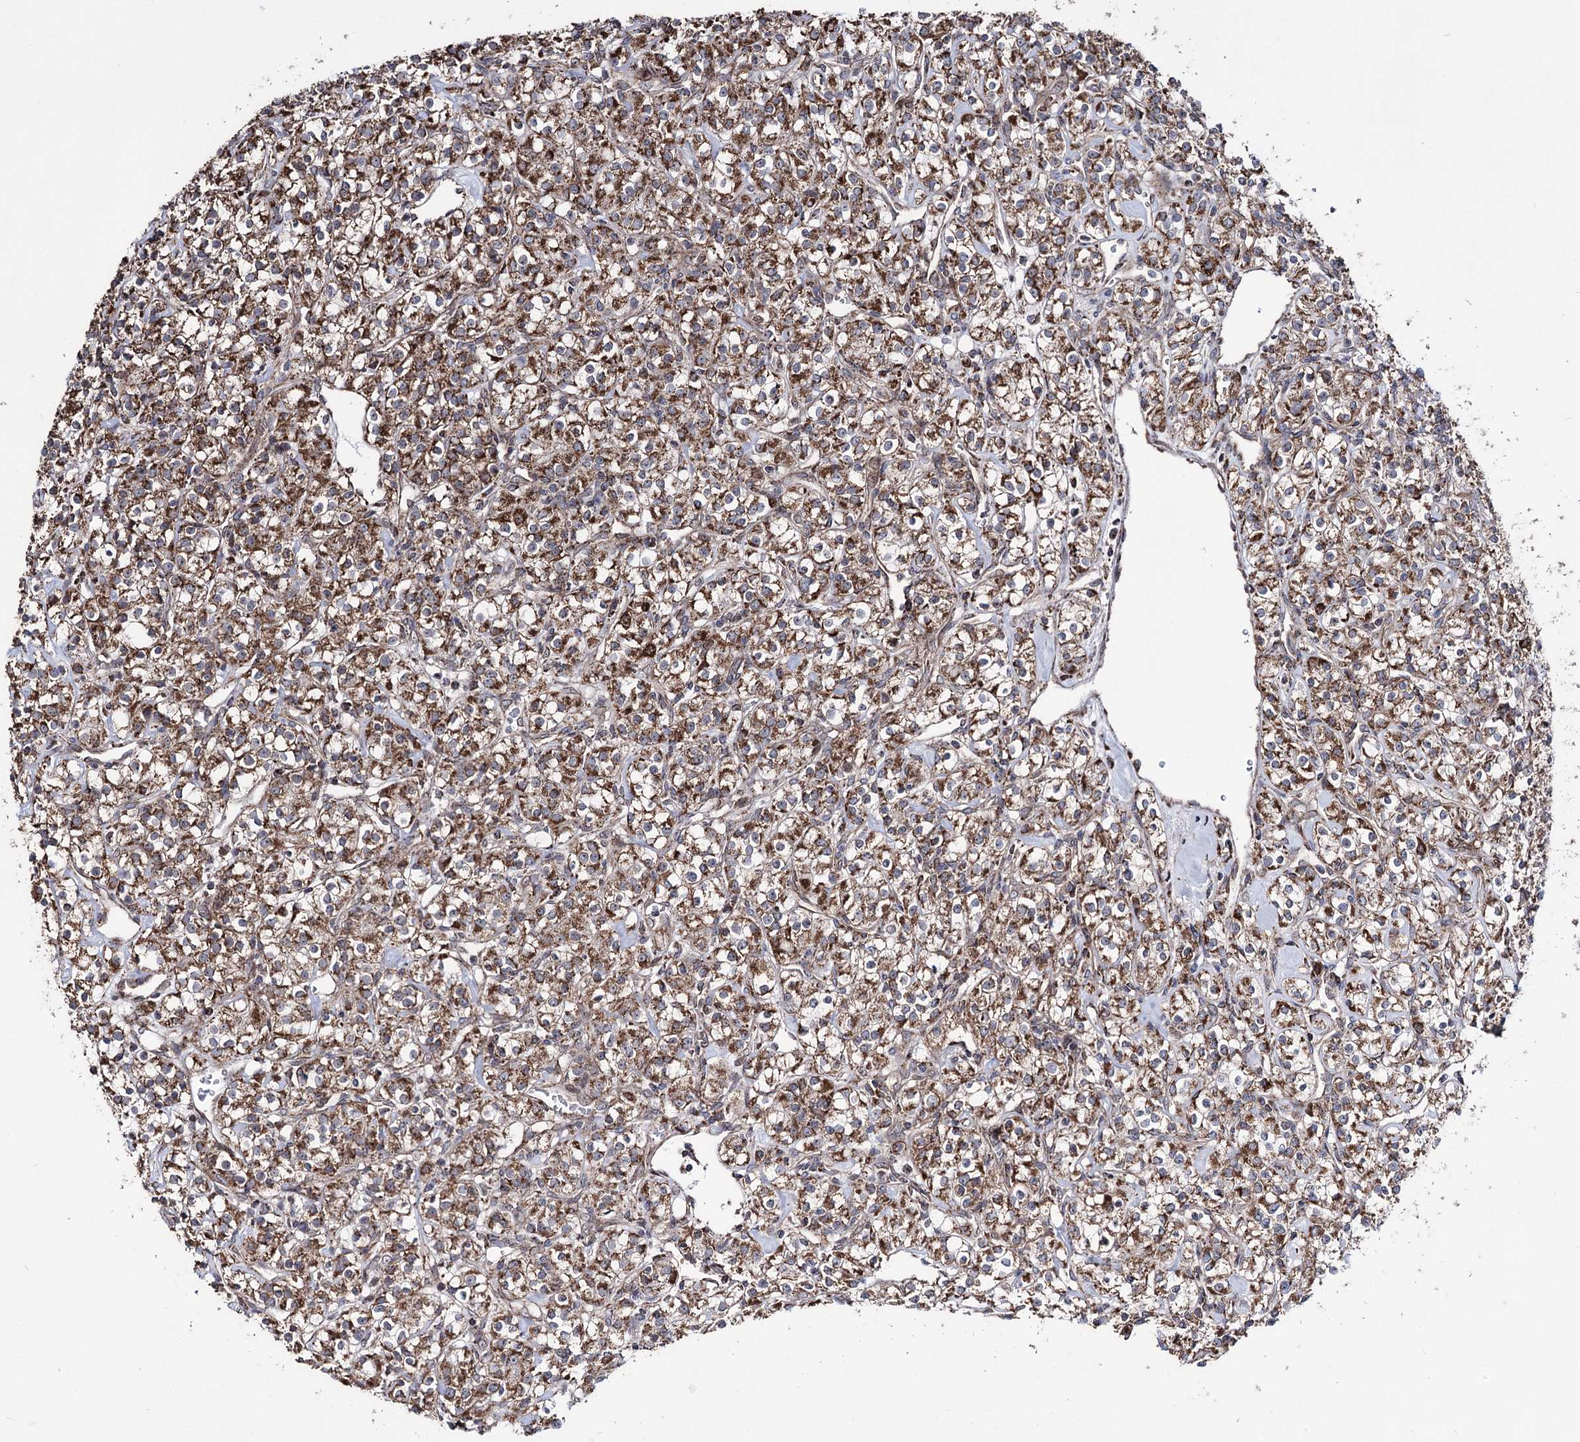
{"staining": {"intensity": "moderate", "quantity": ">75%", "location": "cytoplasmic/membranous"}, "tissue": "renal cancer", "cell_type": "Tumor cells", "image_type": "cancer", "snomed": [{"axis": "morphology", "description": "Adenocarcinoma, NOS"}, {"axis": "topography", "description": "Kidney"}], "caption": "This histopathology image reveals renal adenocarcinoma stained with immunohistochemistry to label a protein in brown. The cytoplasmic/membranous of tumor cells show moderate positivity for the protein. Nuclei are counter-stained blue.", "gene": "CREB3L4", "patient": {"sex": "male", "age": 77}}